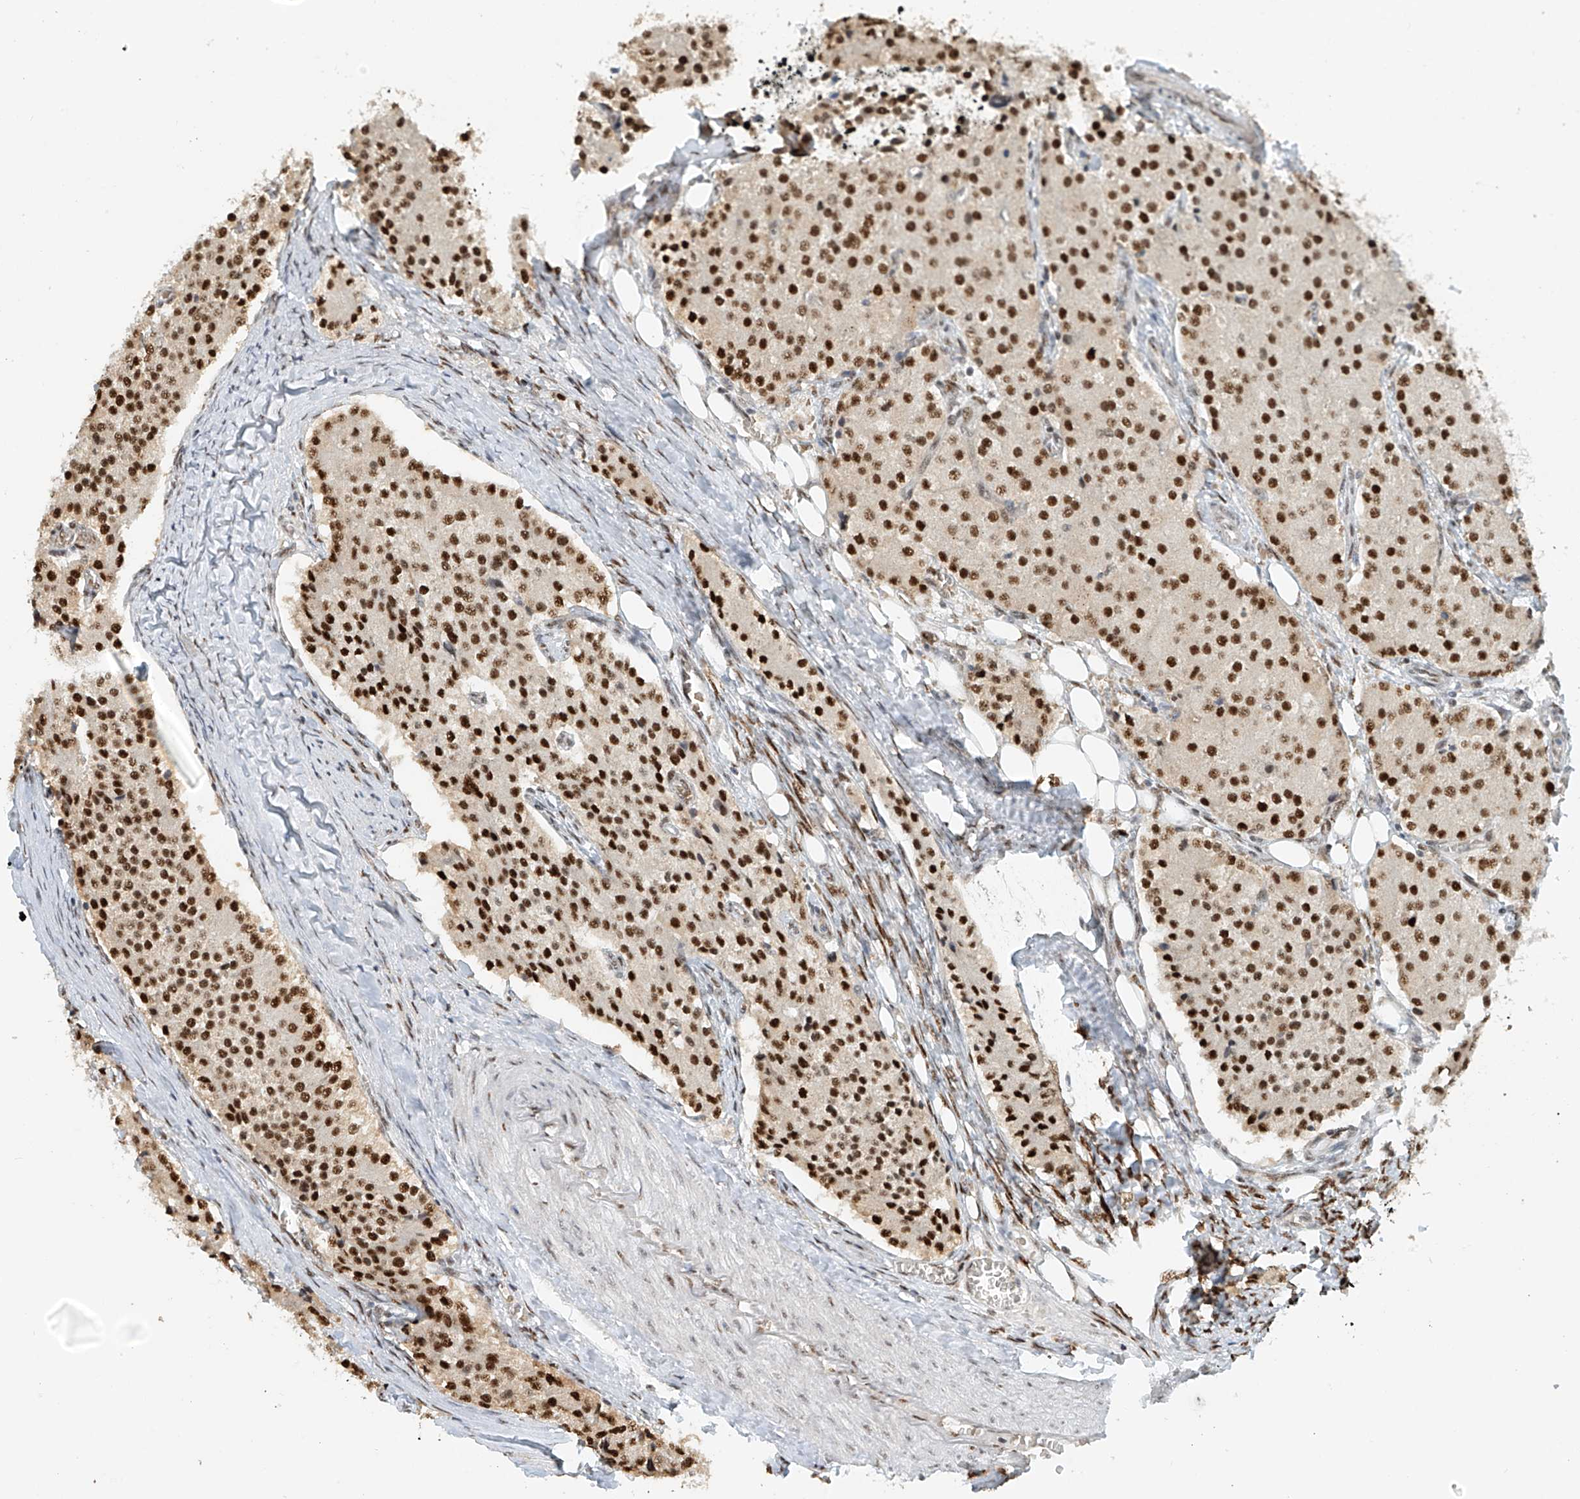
{"staining": {"intensity": "strong", "quantity": ">75%", "location": "nuclear"}, "tissue": "carcinoid", "cell_type": "Tumor cells", "image_type": "cancer", "snomed": [{"axis": "morphology", "description": "Carcinoid, malignant, NOS"}, {"axis": "topography", "description": "Colon"}], "caption": "Tumor cells exhibit strong nuclear expression in approximately >75% of cells in carcinoid. The staining is performed using DAB (3,3'-diaminobenzidine) brown chromogen to label protein expression. The nuclei are counter-stained blue using hematoxylin.", "gene": "ZNF514", "patient": {"sex": "female", "age": 52}}